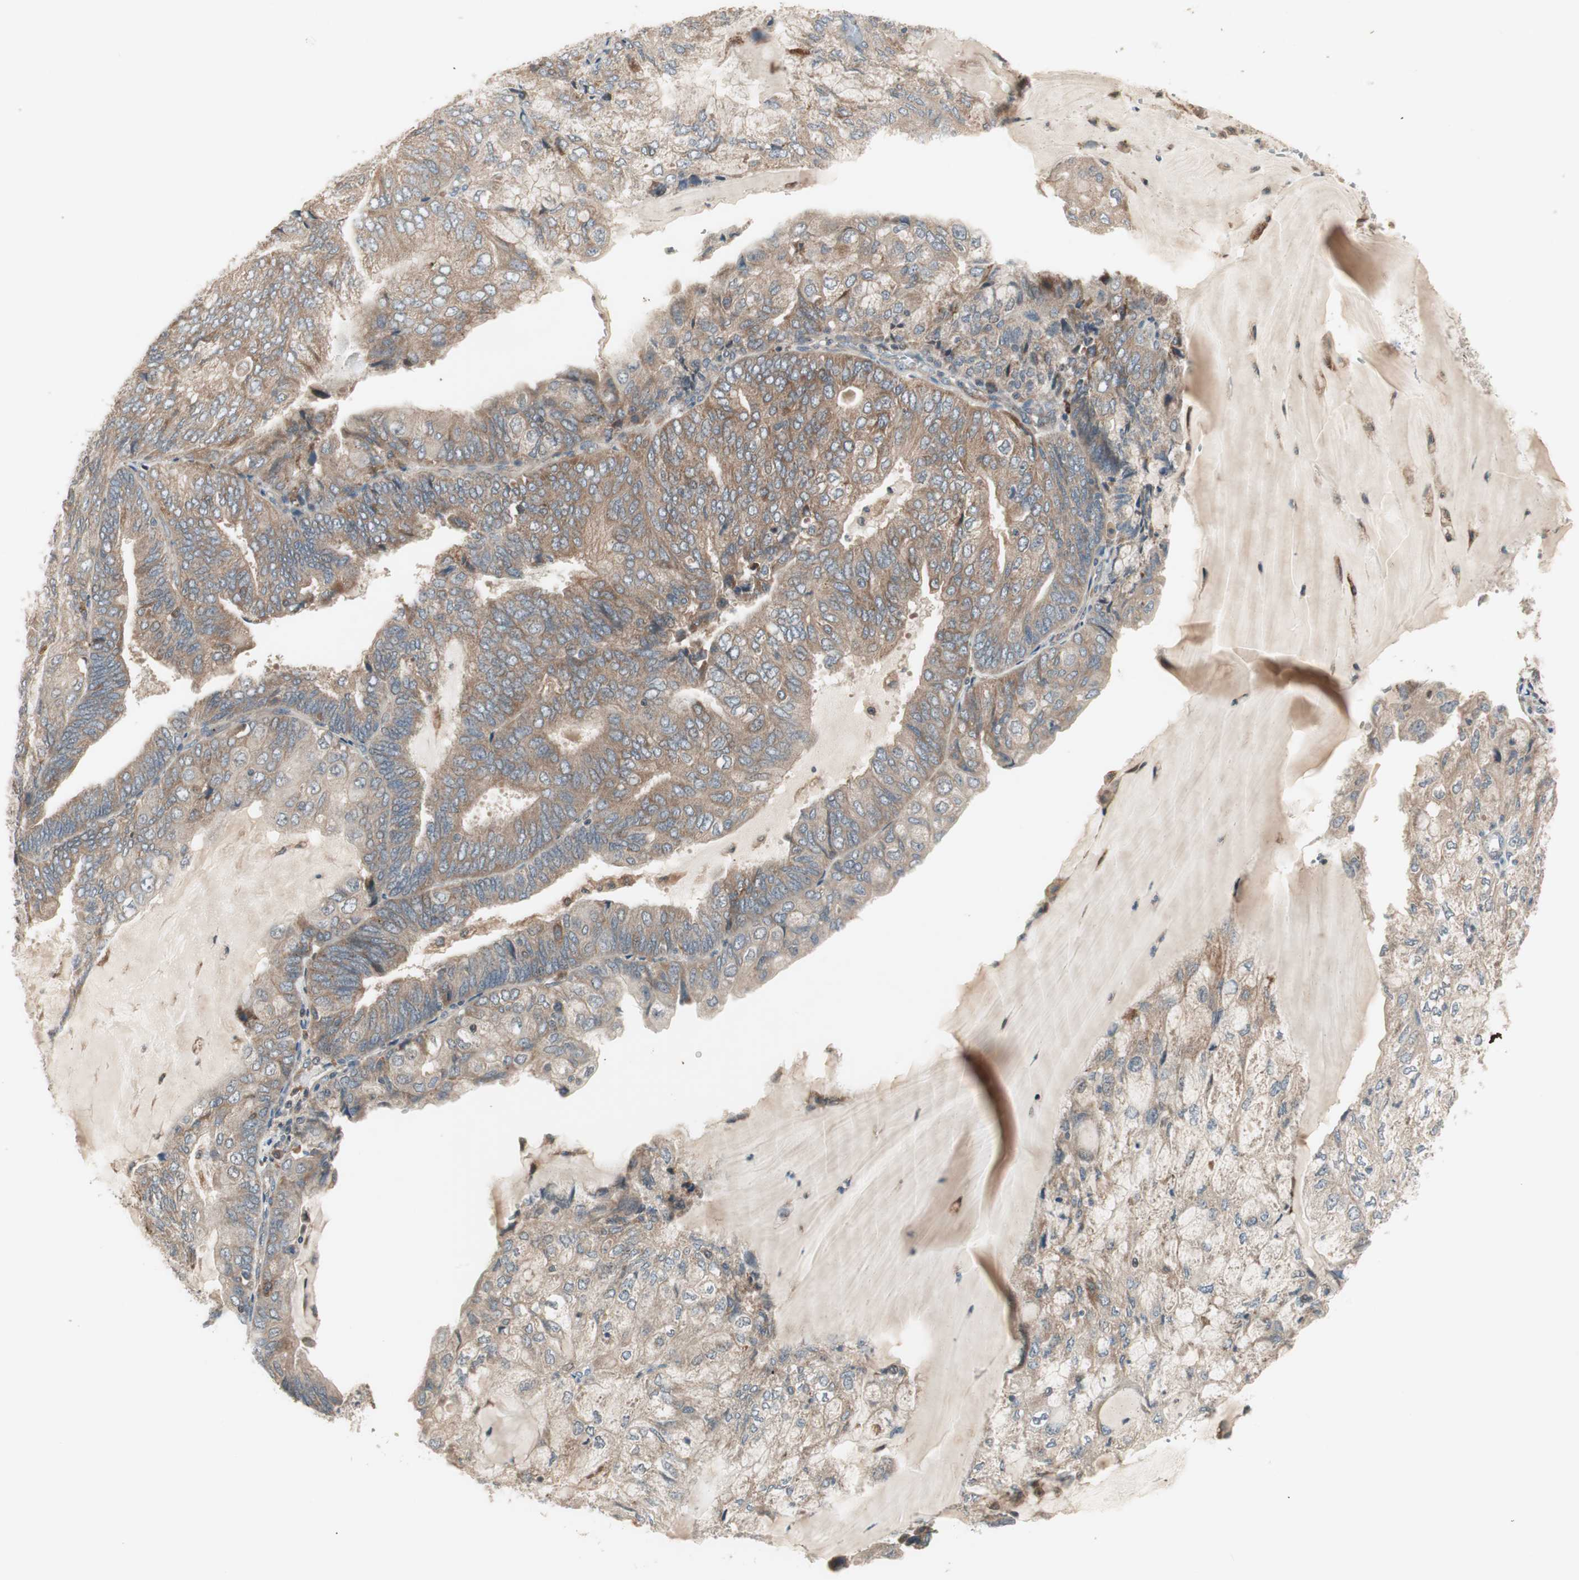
{"staining": {"intensity": "weak", "quantity": ">75%", "location": "cytoplasmic/membranous"}, "tissue": "endometrial cancer", "cell_type": "Tumor cells", "image_type": "cancer", "snomed": [{"axis": "morphology", "description": "Adenocarcinoma, NOS"}, {"axis": "topography", "description": "Endometrium"}], "caption": "DAB immunohistochemical staining of human endometrial cancer (adenocarcinoma) displays weak cytoplasmic/membranous protein positivity in about >75% of tumor cells.", "gene": "SFRP1", "patient": {"sex": "female", "age": 81}}